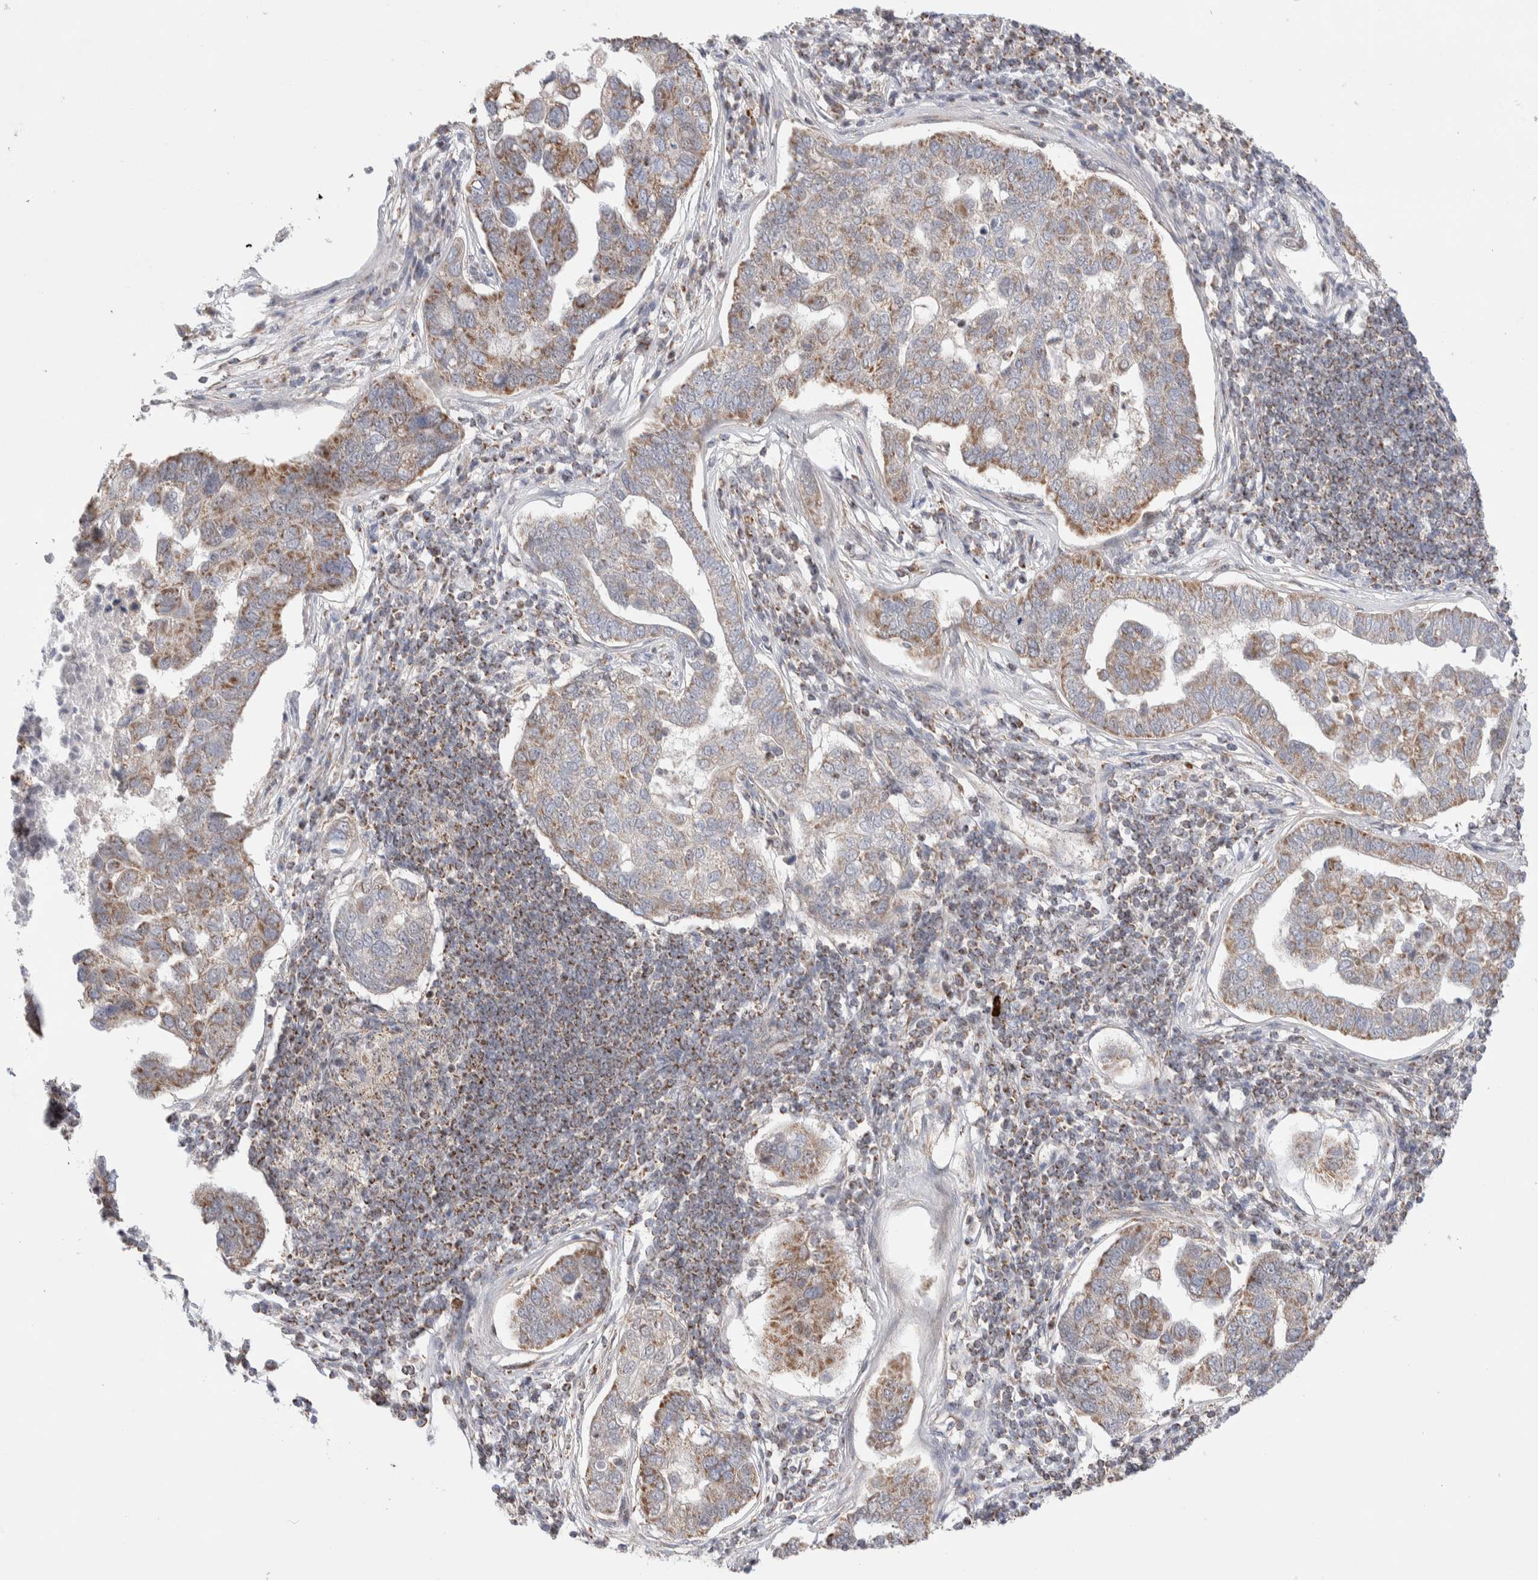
{"staining": {"intensity": "moderate", "quantity": "25%-75%", "location": "cytoplasmic/membranous"}, "tissue": "pancreatic cancer", "cell_type": "Tumor cells", "image_type": "cancer", "snomed": [{"axis": "morphology", "description": "Adenocarcinoma, NOS"}, {"axis": "topography", "description": "Pancreas"}], "caption": "Pancreatic cancer stained with a brown dye shows moderate cytoplasmic/membranous positive positivity in approximately 25%-75% of tumor cells.", "gene": "ZNF695", "patient": {"sex": "female", "age": 61}}